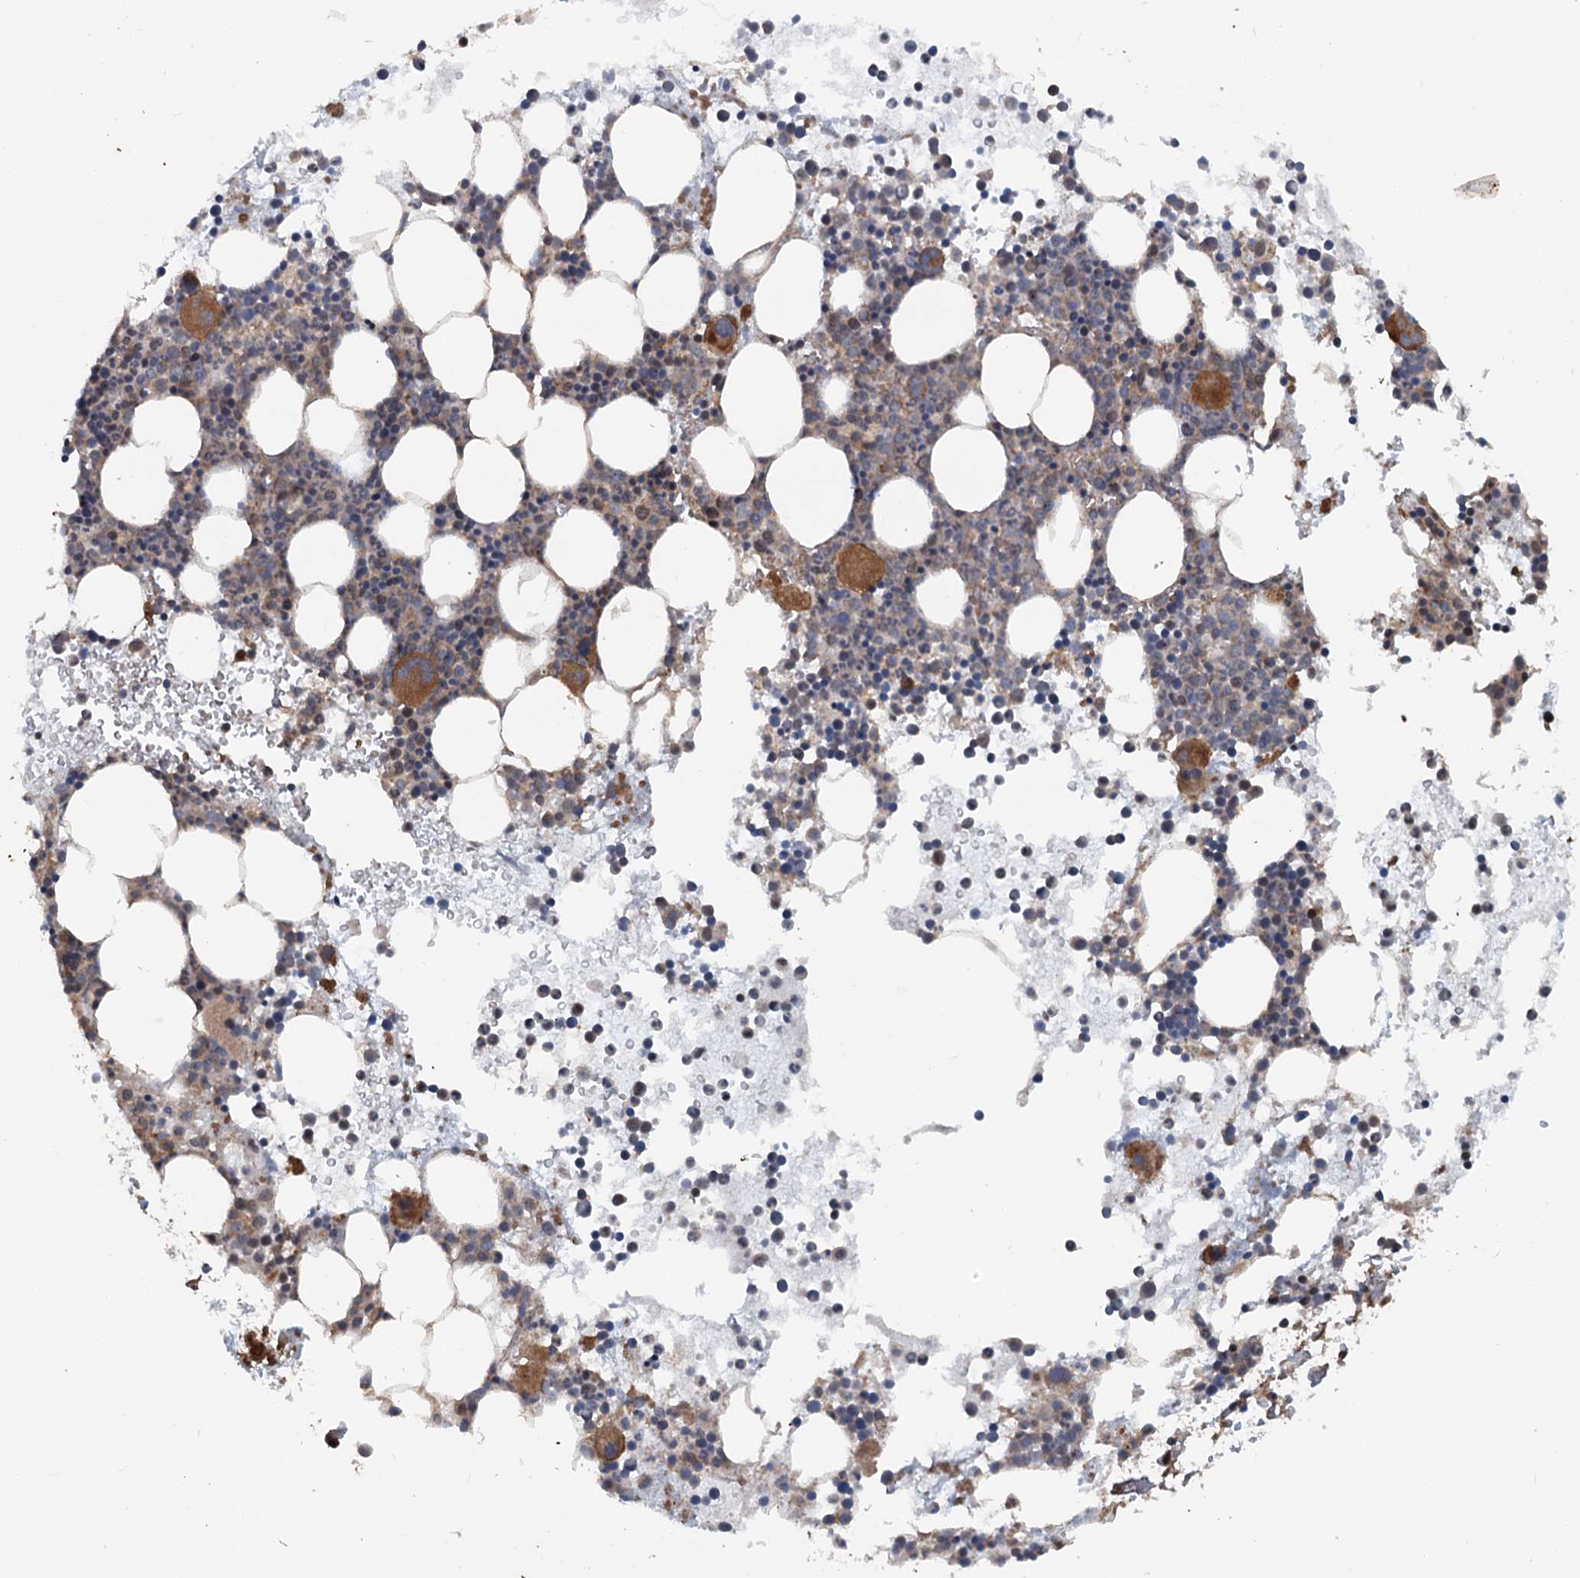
{"staining": {"intensity": "strong", "quantity": "<25%", "location": "cytoplasmic/membranous"}, "tissue": "bone marrow", "cell_type": "Hematopoietic cells", "image_type": "normal", "snomed": [{"axis": "morphology", "description": "Normal tissue, NOS"}, {"axis": "topography", "description": "Bone marrow"}], "caption": "Hematopoietic cells demonstrate medium levels of strong cytoplasmic/membranous staining in about <25% of cells in benign human bone marrow.", "gene": "TEDC1", "patient": {"sex": "female", "age": 76}}